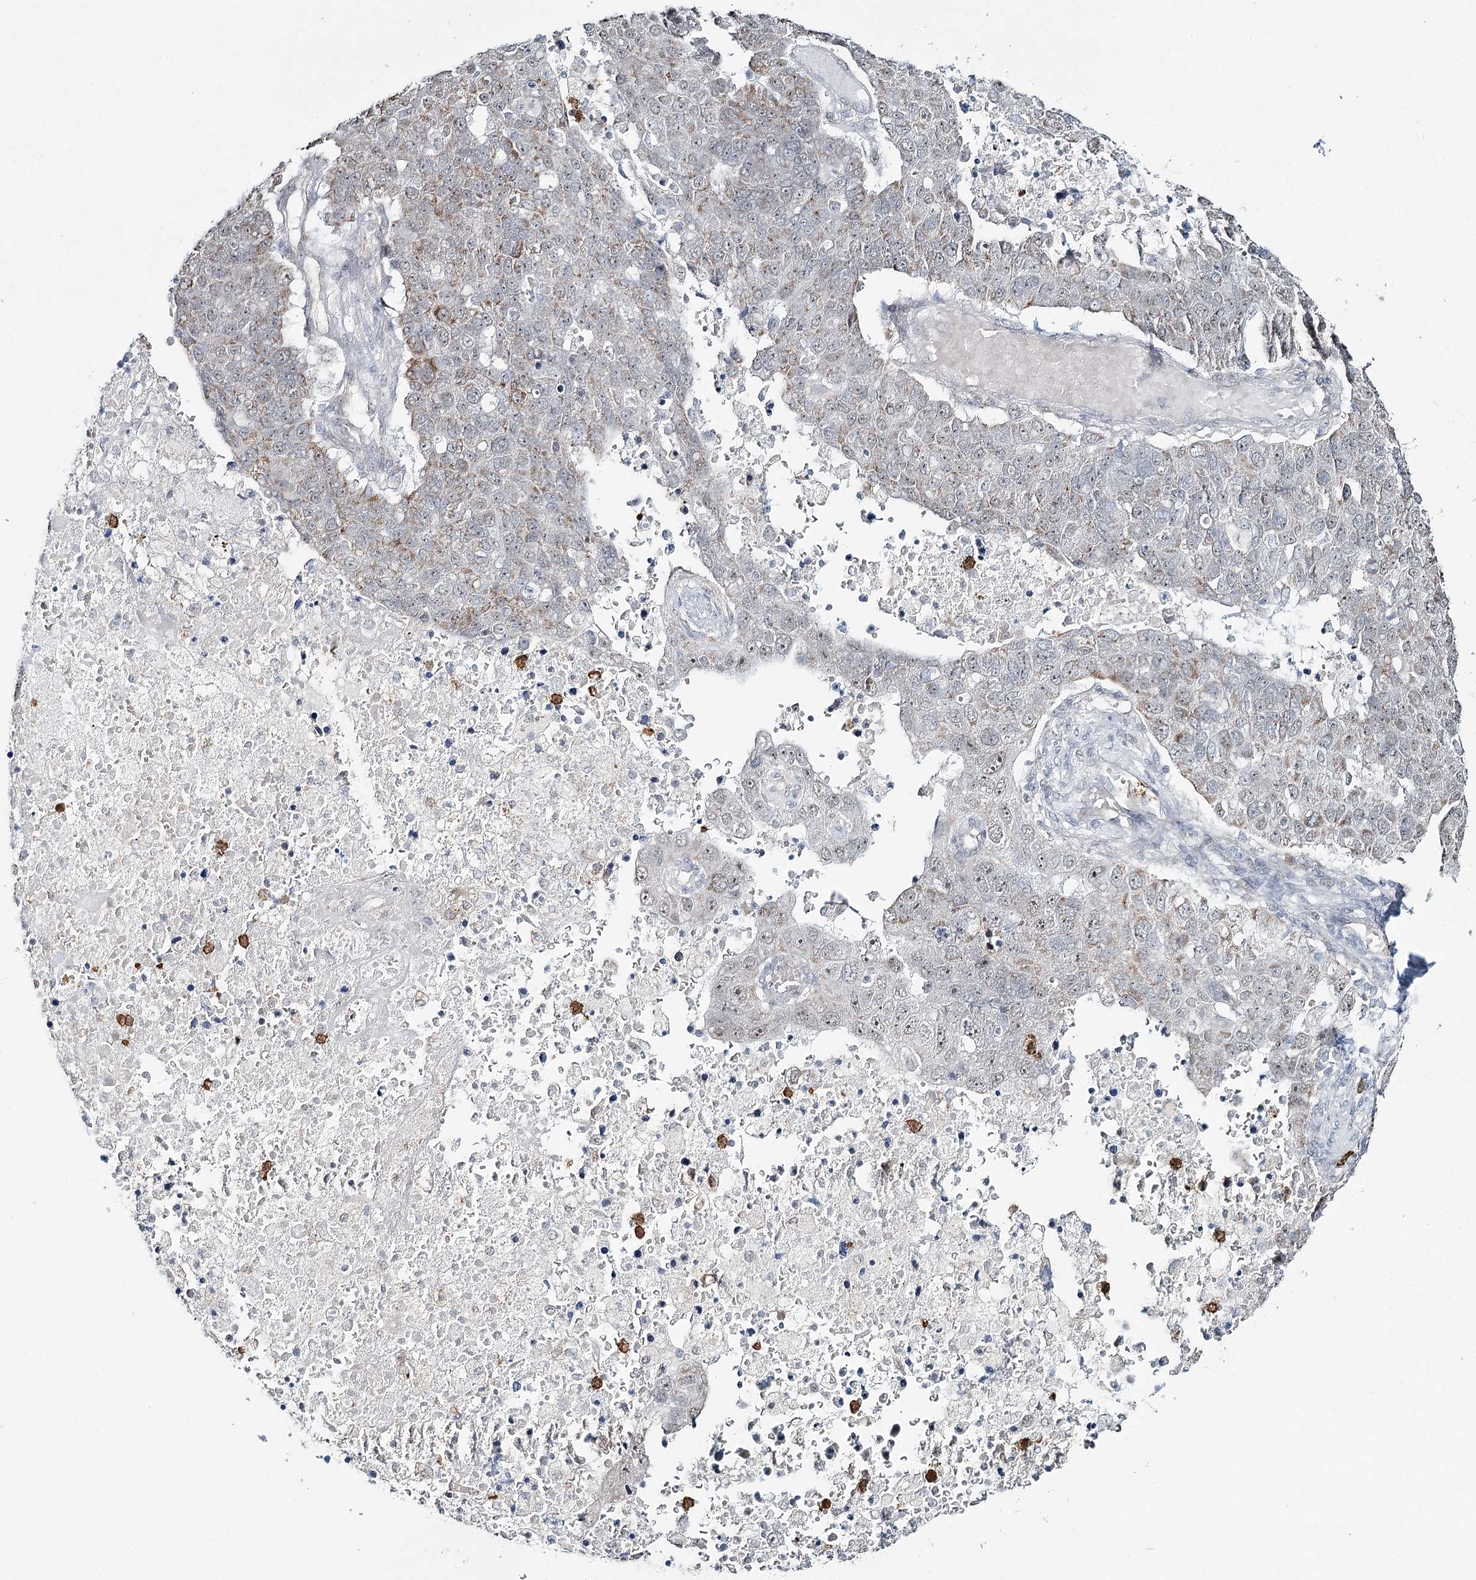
{"staining": {"intensity": "weak", "quantity": "25%-75%", "location": "cytoplasmic/membranous"}, "tissue": "pancreatic cancer", "cell_type": "Tumor cells", "image_type": "cancer", "snomed": [{"axis": "morphology", "description": "Adenocarcinoma, NOS"}, {"axis": "topography", "description": "Pancreas"}], "caption": "Brown immunohistochemical staining in human adenocarcinoma (pancreatic) shows weak cytoplasmic/membranous staining in about 25%-75% of tumor cells.", "gene": "ATAD1", "patient": {"sex": "female", "age": 61}}